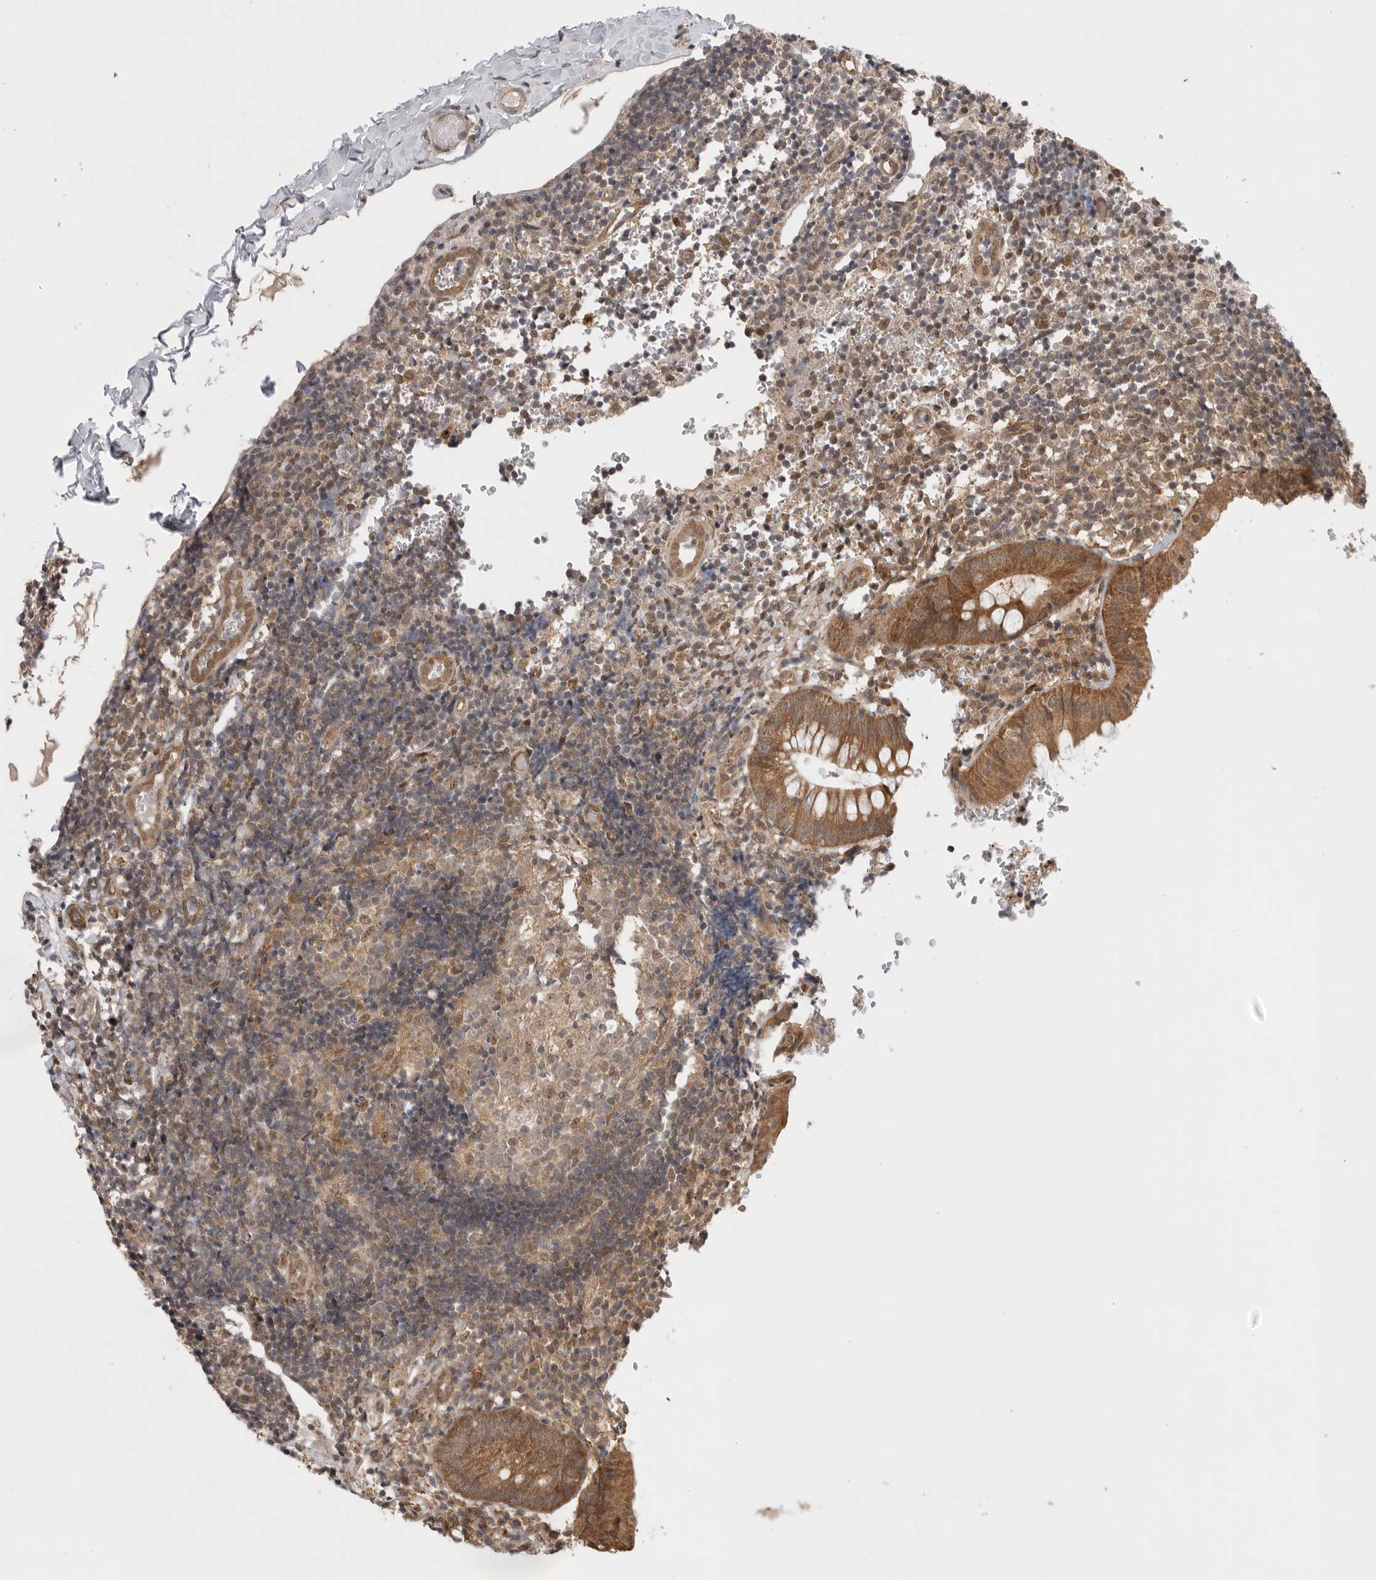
{"staining": {"intensity": "moderate", "quantity": ">75%", "location": "cytoplasmic/membranous"}, "tissue": "appendix", "cell_type": "Glandular cells", "image_type": "normal", "snomed": [{"axis": "morphology", "description": "Normal tissue, NOS"}, {"axis": "topography", "description": "Appendix"}], "caption": "Appendix stained for a protein exhibits moderate cytoplasmic/membranous positivity in glandular cells.", "gene": "VPS50", "patient": {"sex": "male", "age": 8}}